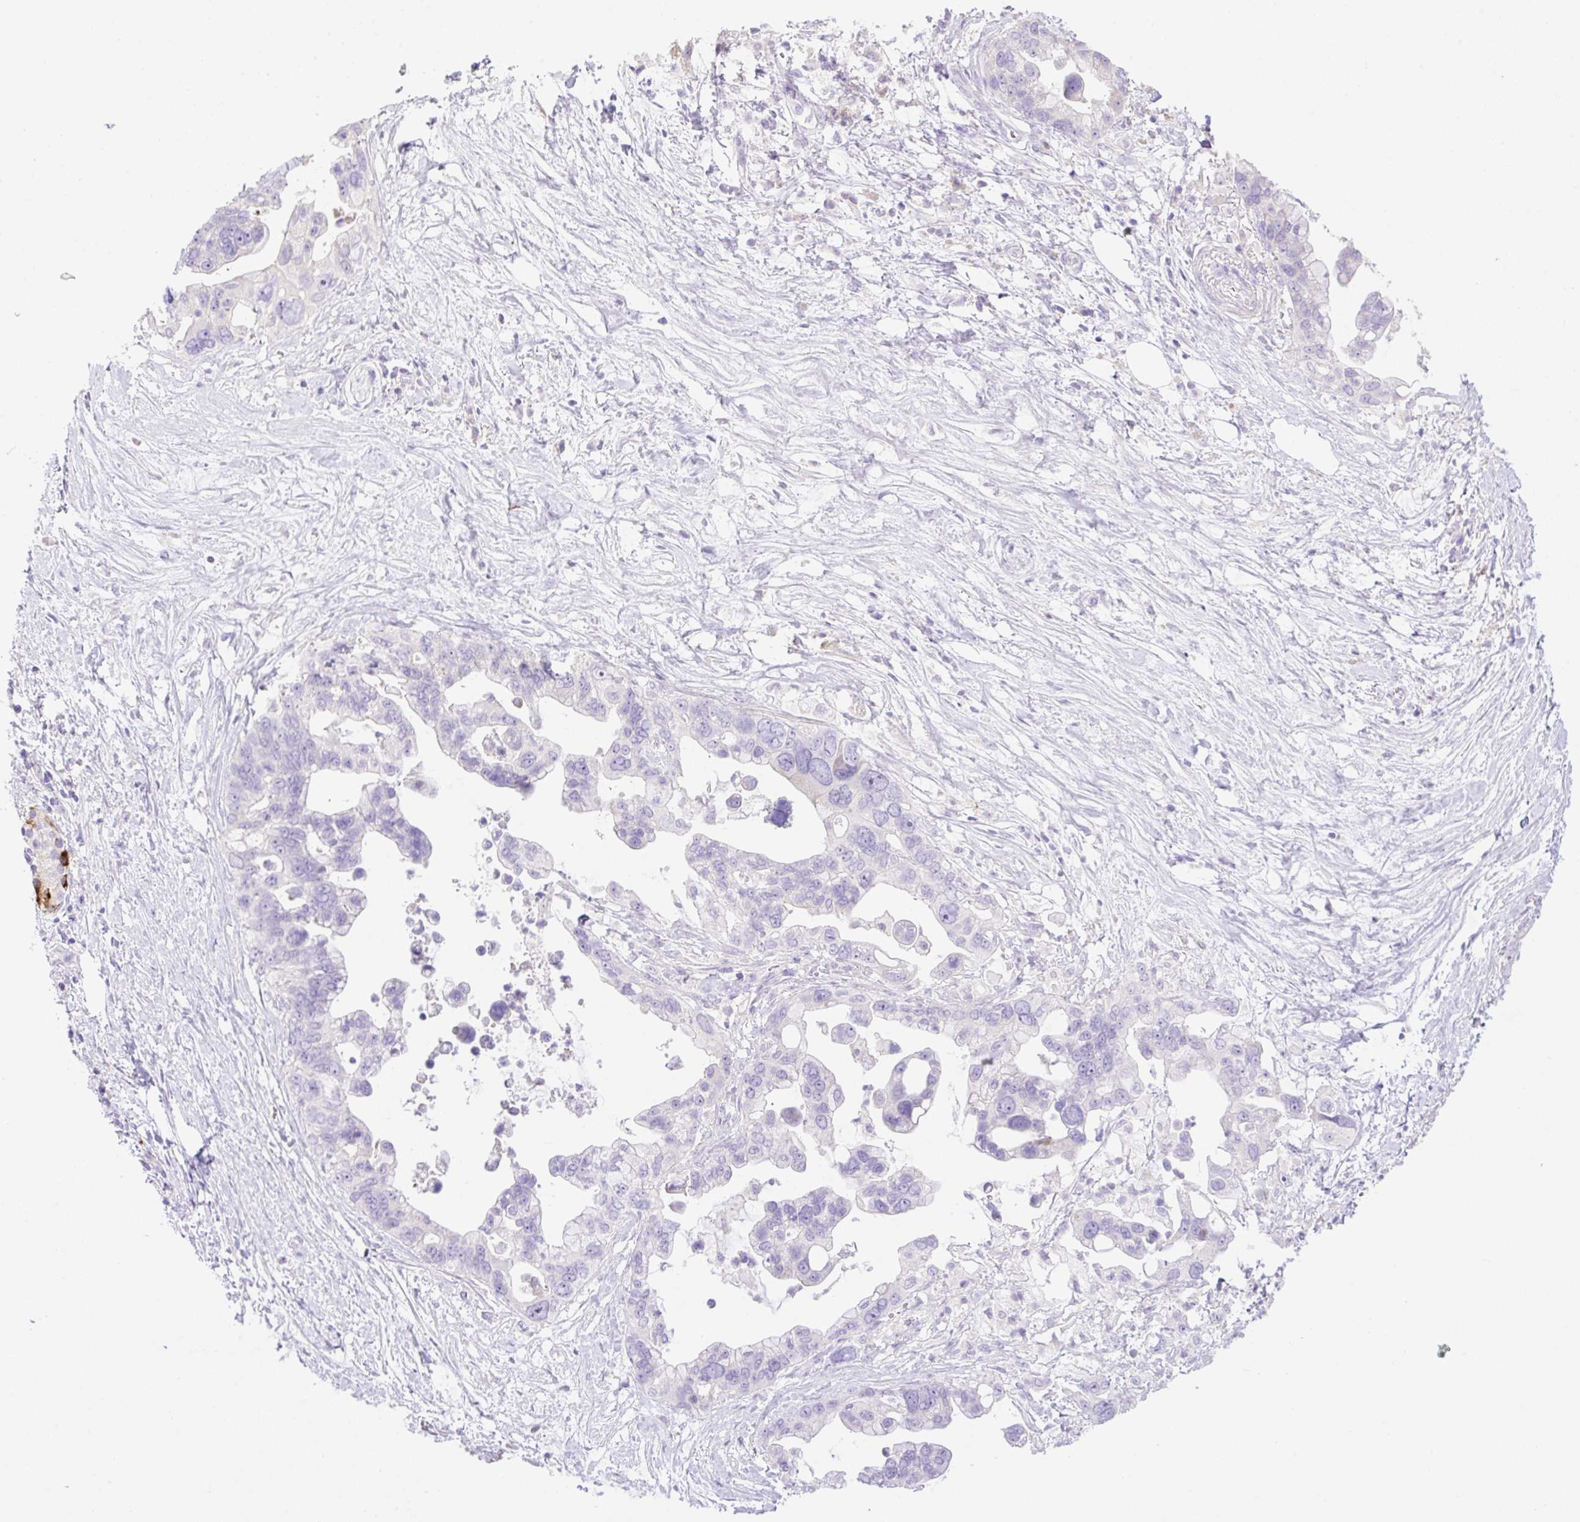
{"staining": {"intensity": "negative", "quantity": "none", "location": "none"}, "tissue": "pancreatic cancer", "cell_type": "Tumor cells", "image_type": "cancer", "snomed": [{"axis": "morphology", "description": "Adenocarcinoma, NOS"}, {"axis": "topography", "description": "Pancreas"}], "caption": "IHC photomicrograph of adenocarcinoma (pancreatic) stained for a protein (brown), which reveals no expression in tumor cells.", "gene": "VPS25", "patient": {"sex": "female", "age": 83}}